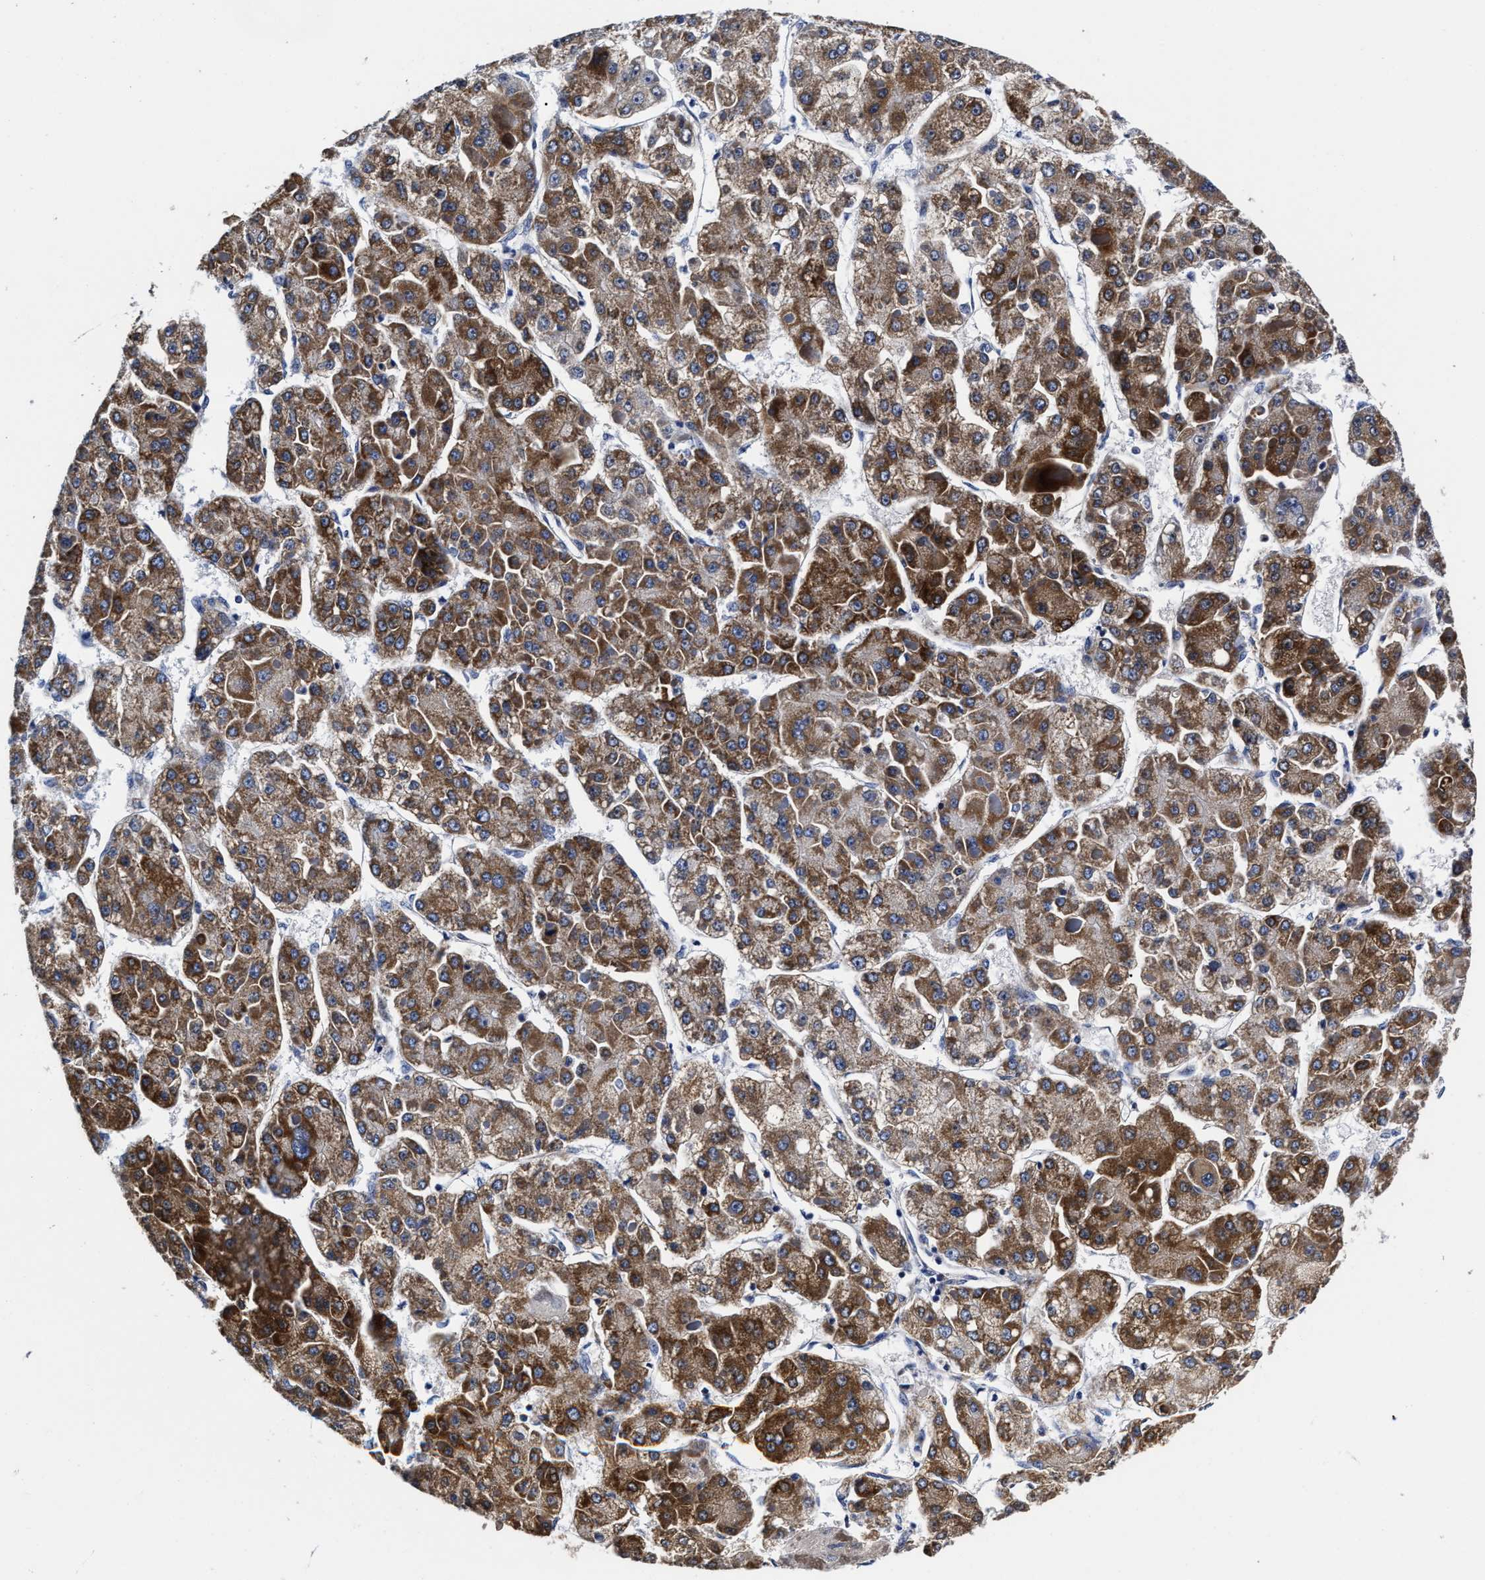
{"staining": {"intensity": "strong", "quantity": ">75%", "location": "cytoplasmic/membranous"}, "tissue": "liver cancer", "cell_type": "Tumor cells", "image_type": "cancer", "snomed": [{"axis": "morphology", "description": "Carcinoma, Hepatocellular, NOS"}, {"axis": "topography", "description": "Liver"}], "caption": "Strong cytoplasmic/membranous protein positivity is present in approximately >75% of tumor cells in liver cancer.", "gene": "HINT2", "patient": {"sex": "female", "age": 73}}